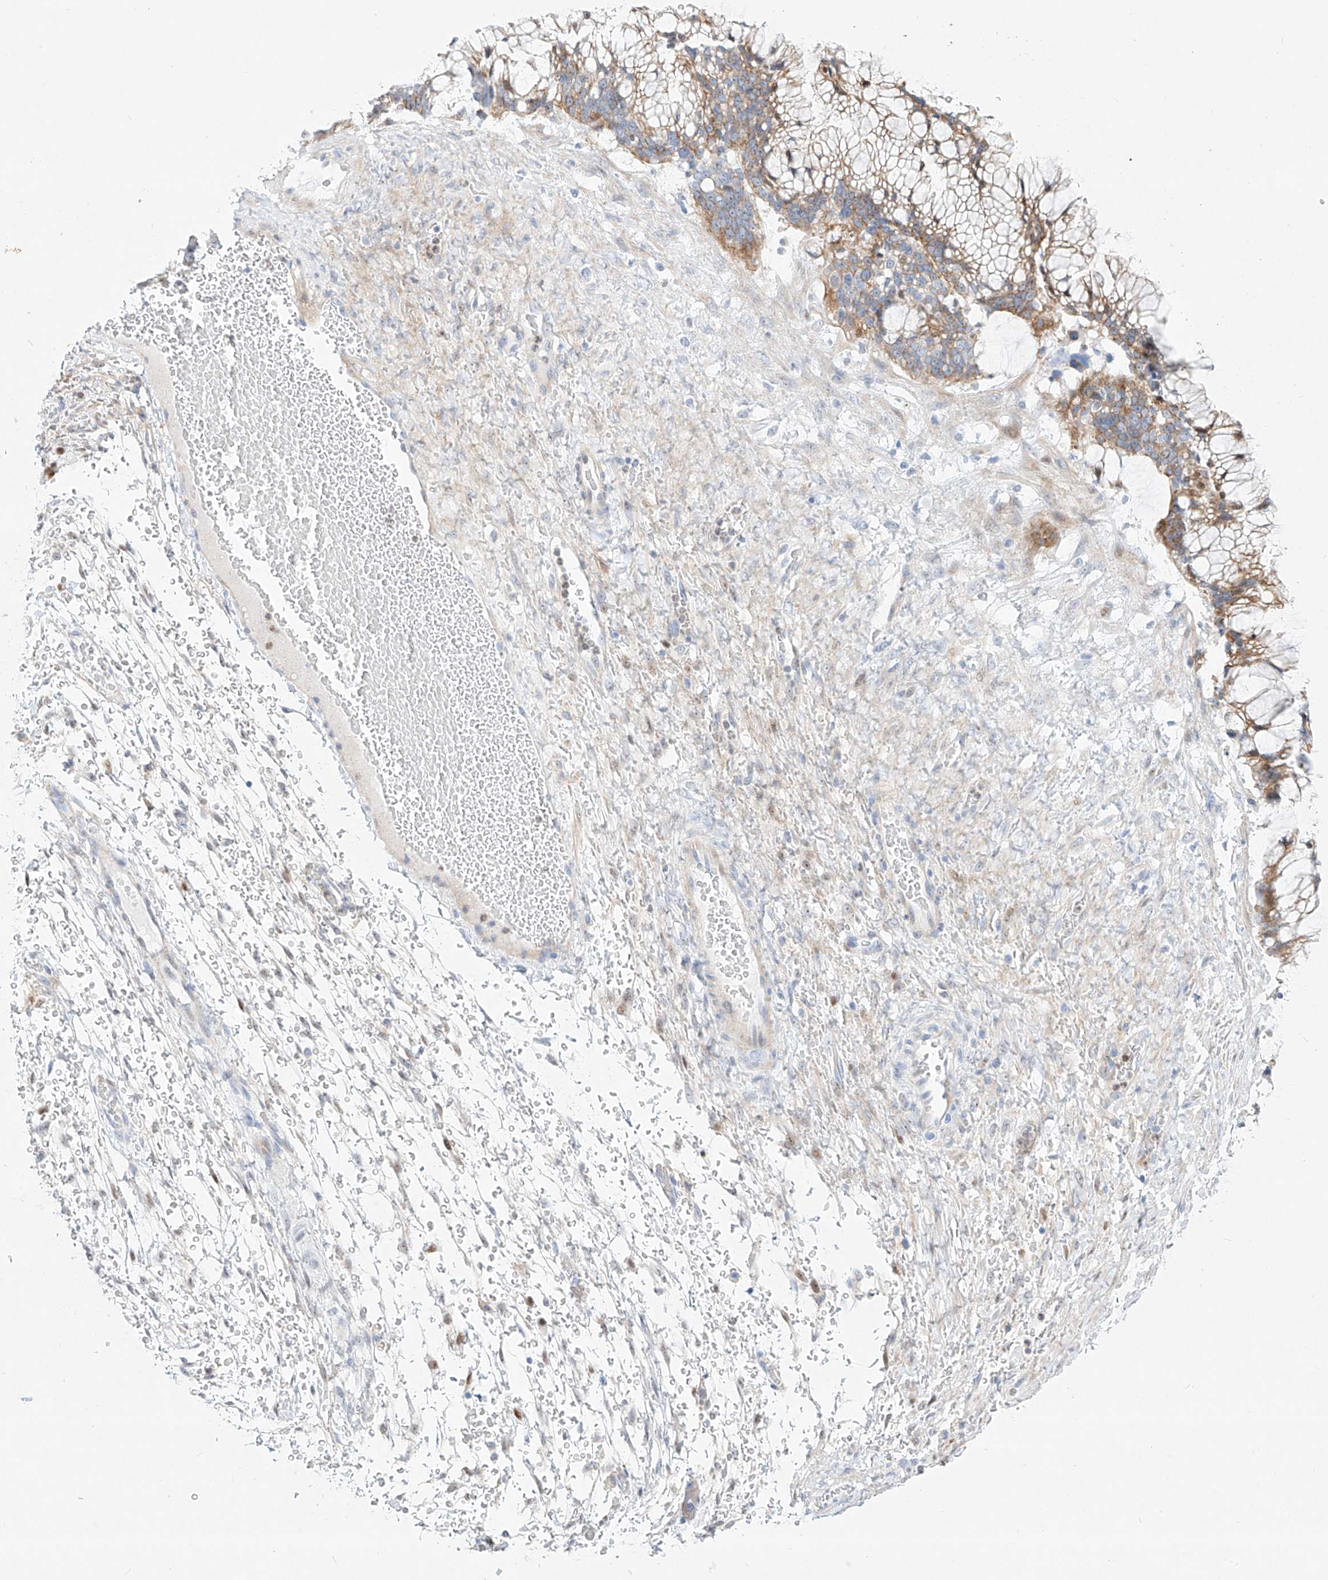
{"staining": {"intensity": "moderate", "quantity": ">75%", "location": "cytoplasmic/membranous"}, "tissue": "ovarian cancer", "cell_type": "Tumor cells", "image_type": "cancer", "snomed": [{"axis": "morphology", "description": "Cystadenocarcinoma, mucinous, NOS"}, {"axis": "topography", "description": "Ovary"}], "caption": "Immunohistochemistry image of neoplastic tissue: human ovarian cancer stained using immunohistochemistry reveals medium levels of moderate protein expression localized specifically in the cytoplasmic/membranous of tumor cells, appearing as a cytoplasmic/membranous brown color.", "gene": "SNU13", "patient": {"sex": "female", "age": 37}}